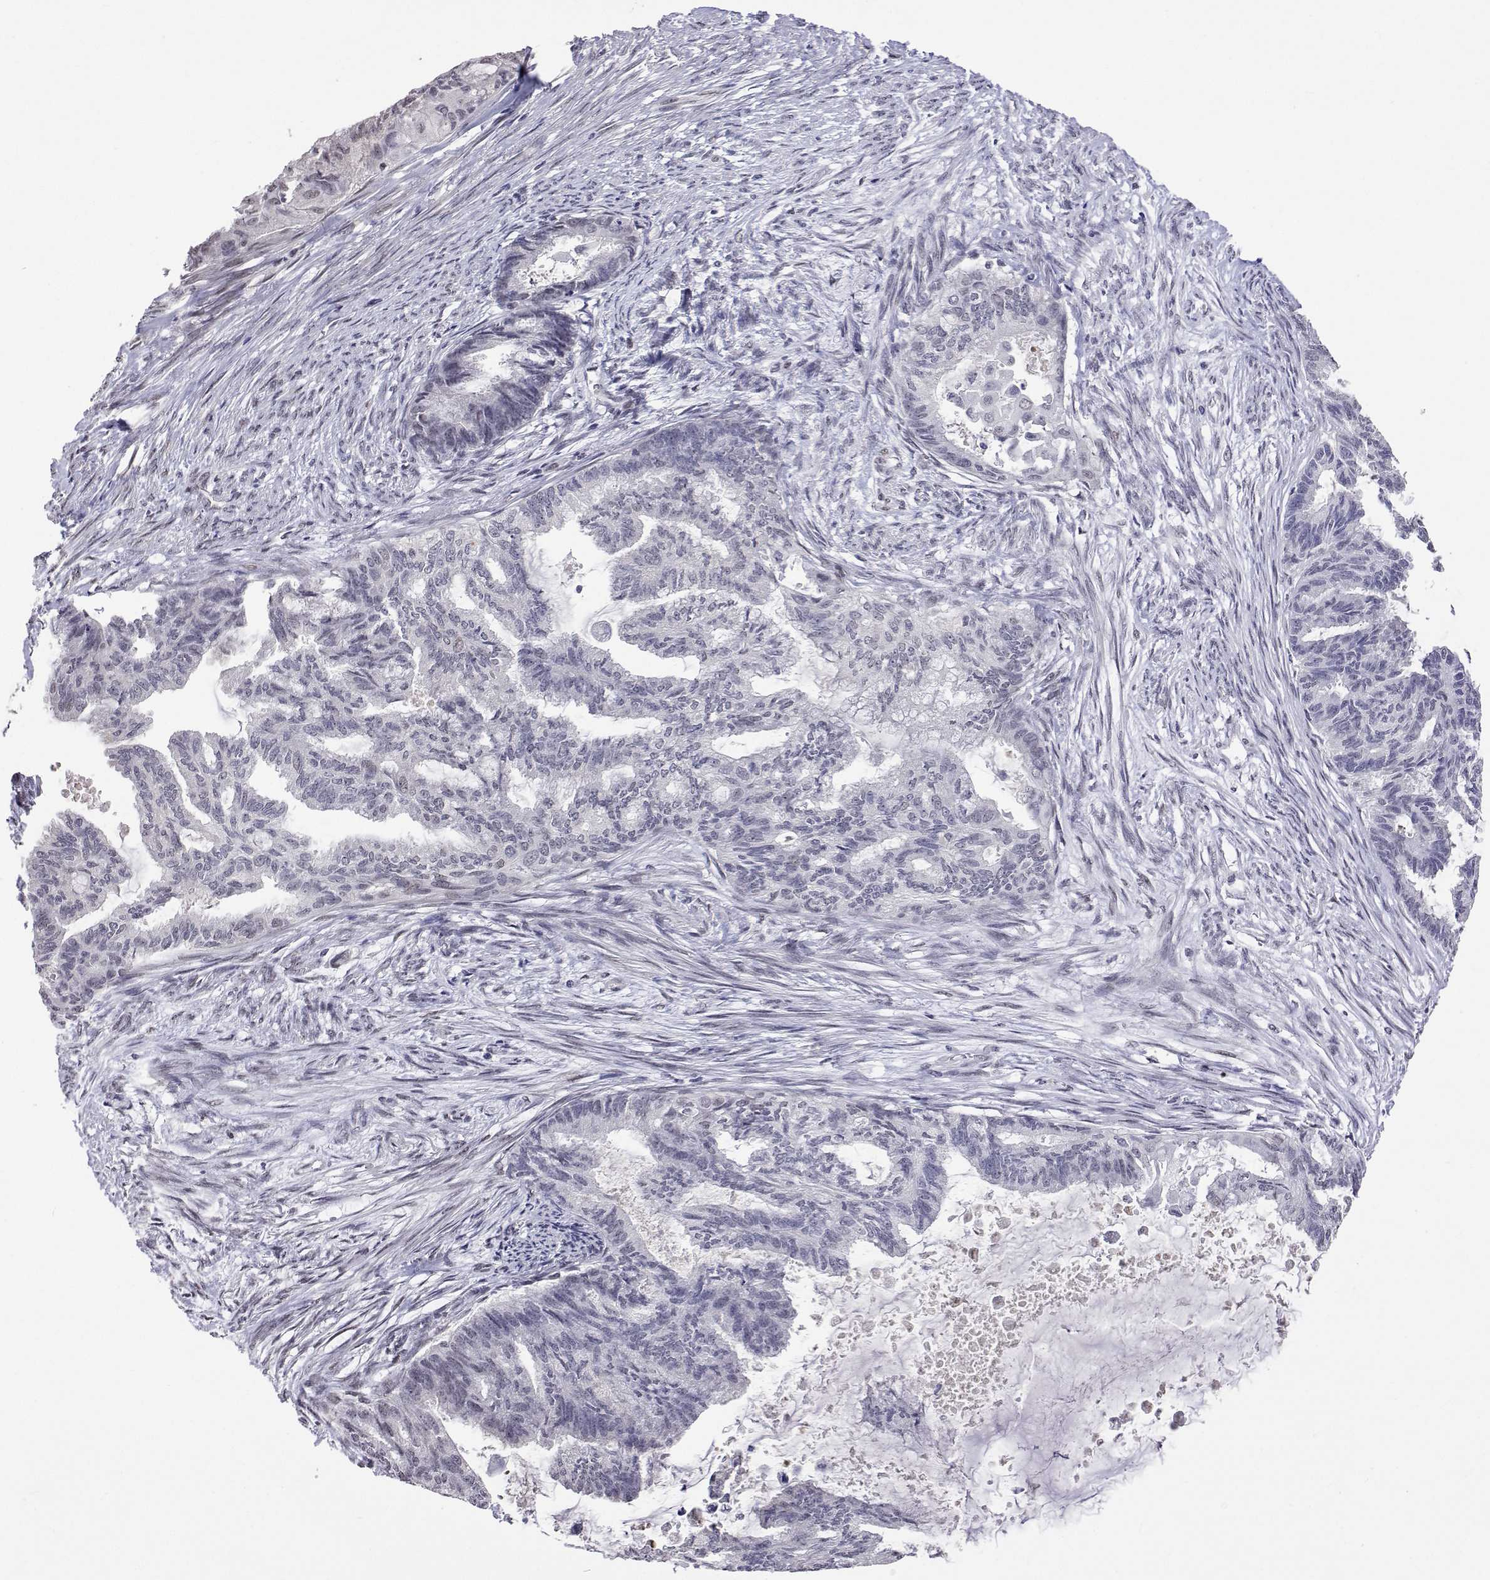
{"staining": {"intensity": "negative", "quantity": "none", "location": "none"}, "tissue": "endometrial cancer", "cell_type": "Tumor cells", "image_type": "cancer", "snomed": [{"axis": "morphology", "description": "Adenocarcinoma, NOS"}, {"axis": "topography", "description": "Endometrium"}], "caption": "Image shows no significant protein staining in tumor cells of endometrial adenocarcinoma.", "gene": "HNRNPA0", "patient": {"sex": "female", "age": 86}}